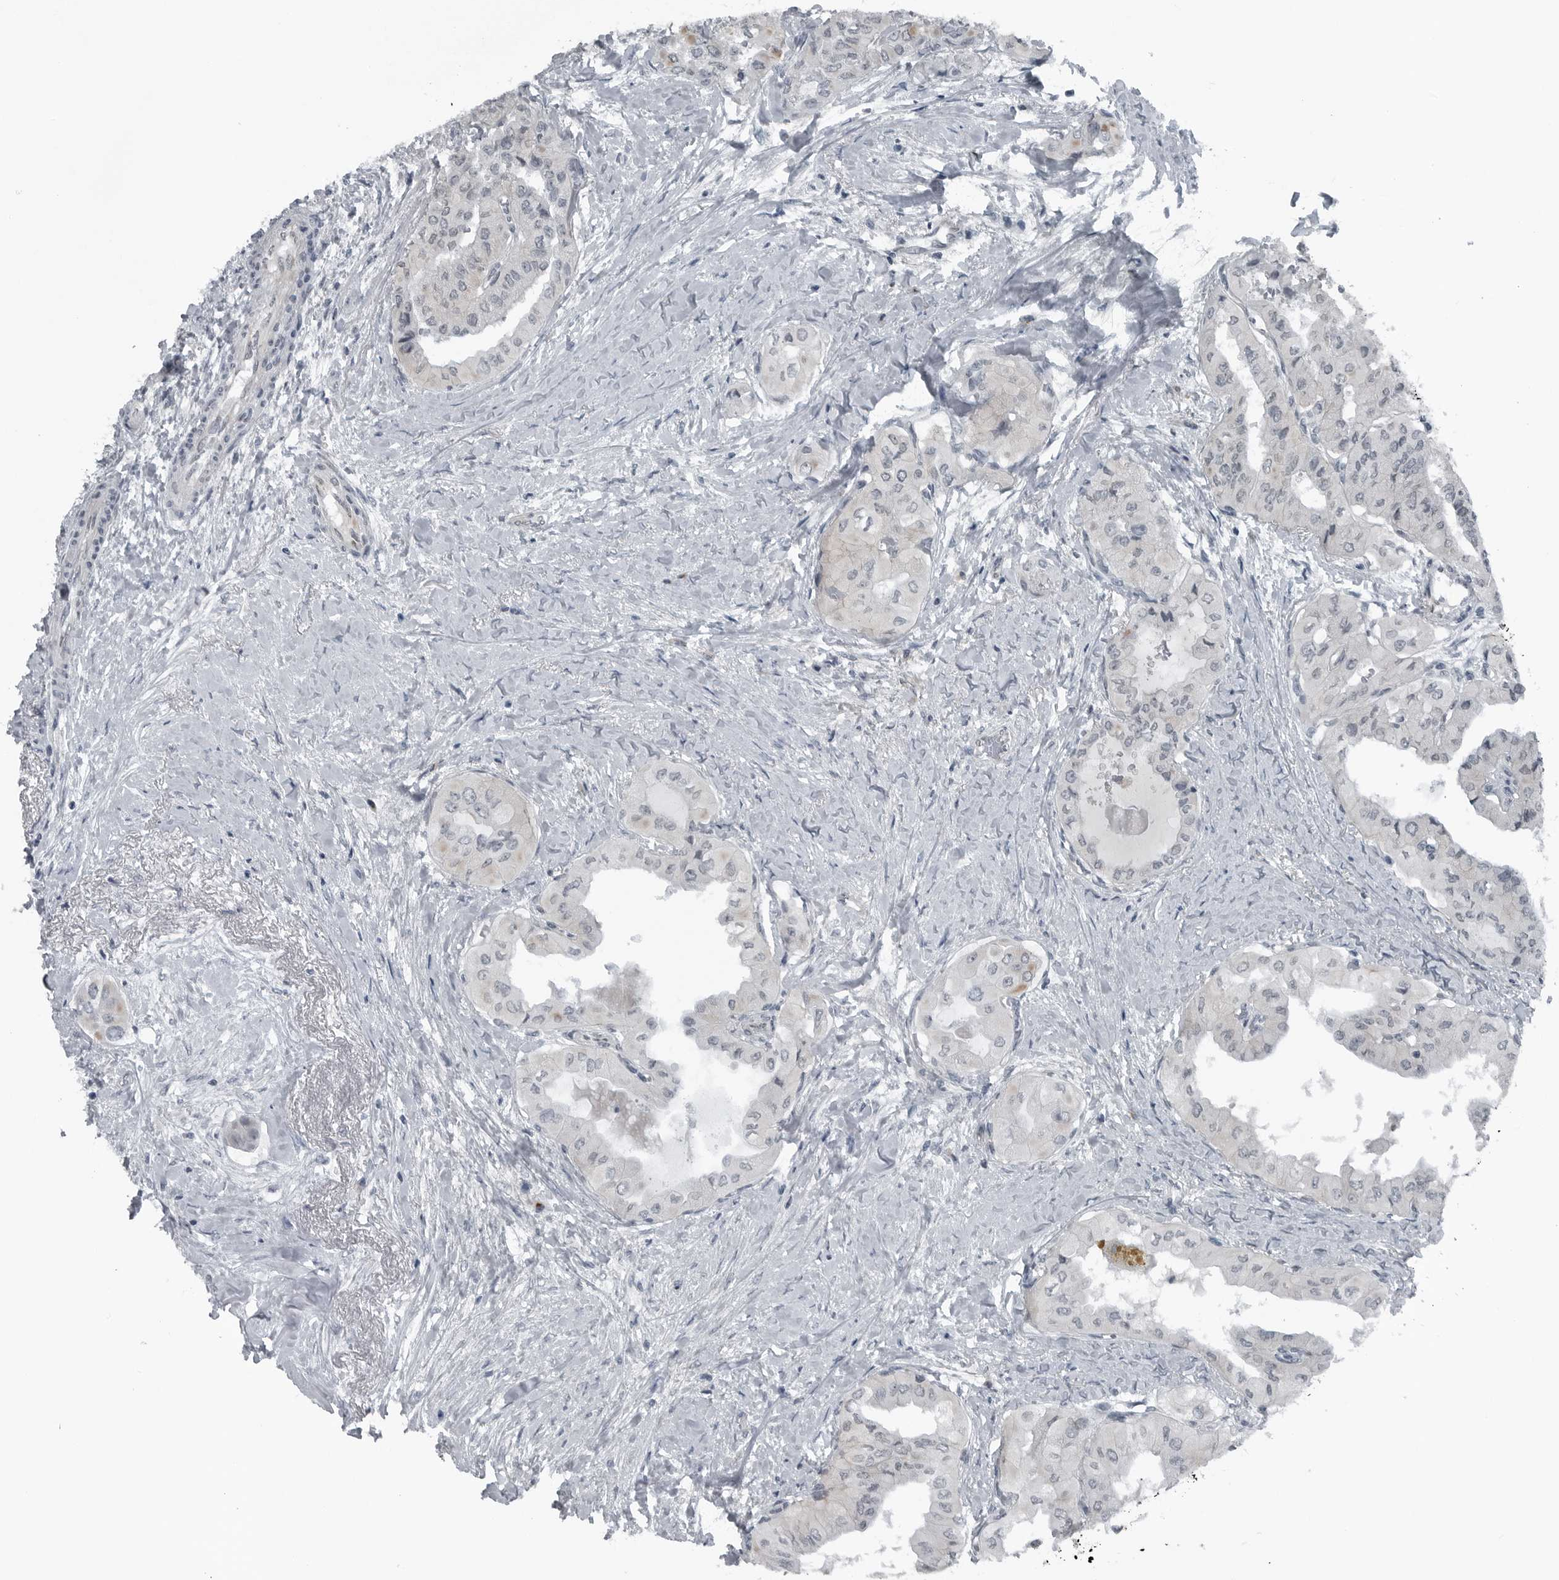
{"staining": {"intensity": "negative", "quantity": "none", "location": "none"}, "tissue": "thyroid cancer", "cell_type": "Tumor cells", "image_type": "cancer", "snomed": [{"axis": "morphology", "description": "Papillary adenocarcinoma, NOS"}, {"axis": "topography", "description": "Thyroid gland"}], "caption": "Tumor cells are negative for protein expression in human thyroid cancer.", "gene": "GAK", "patient": {"sex": "female", "age": 59}}